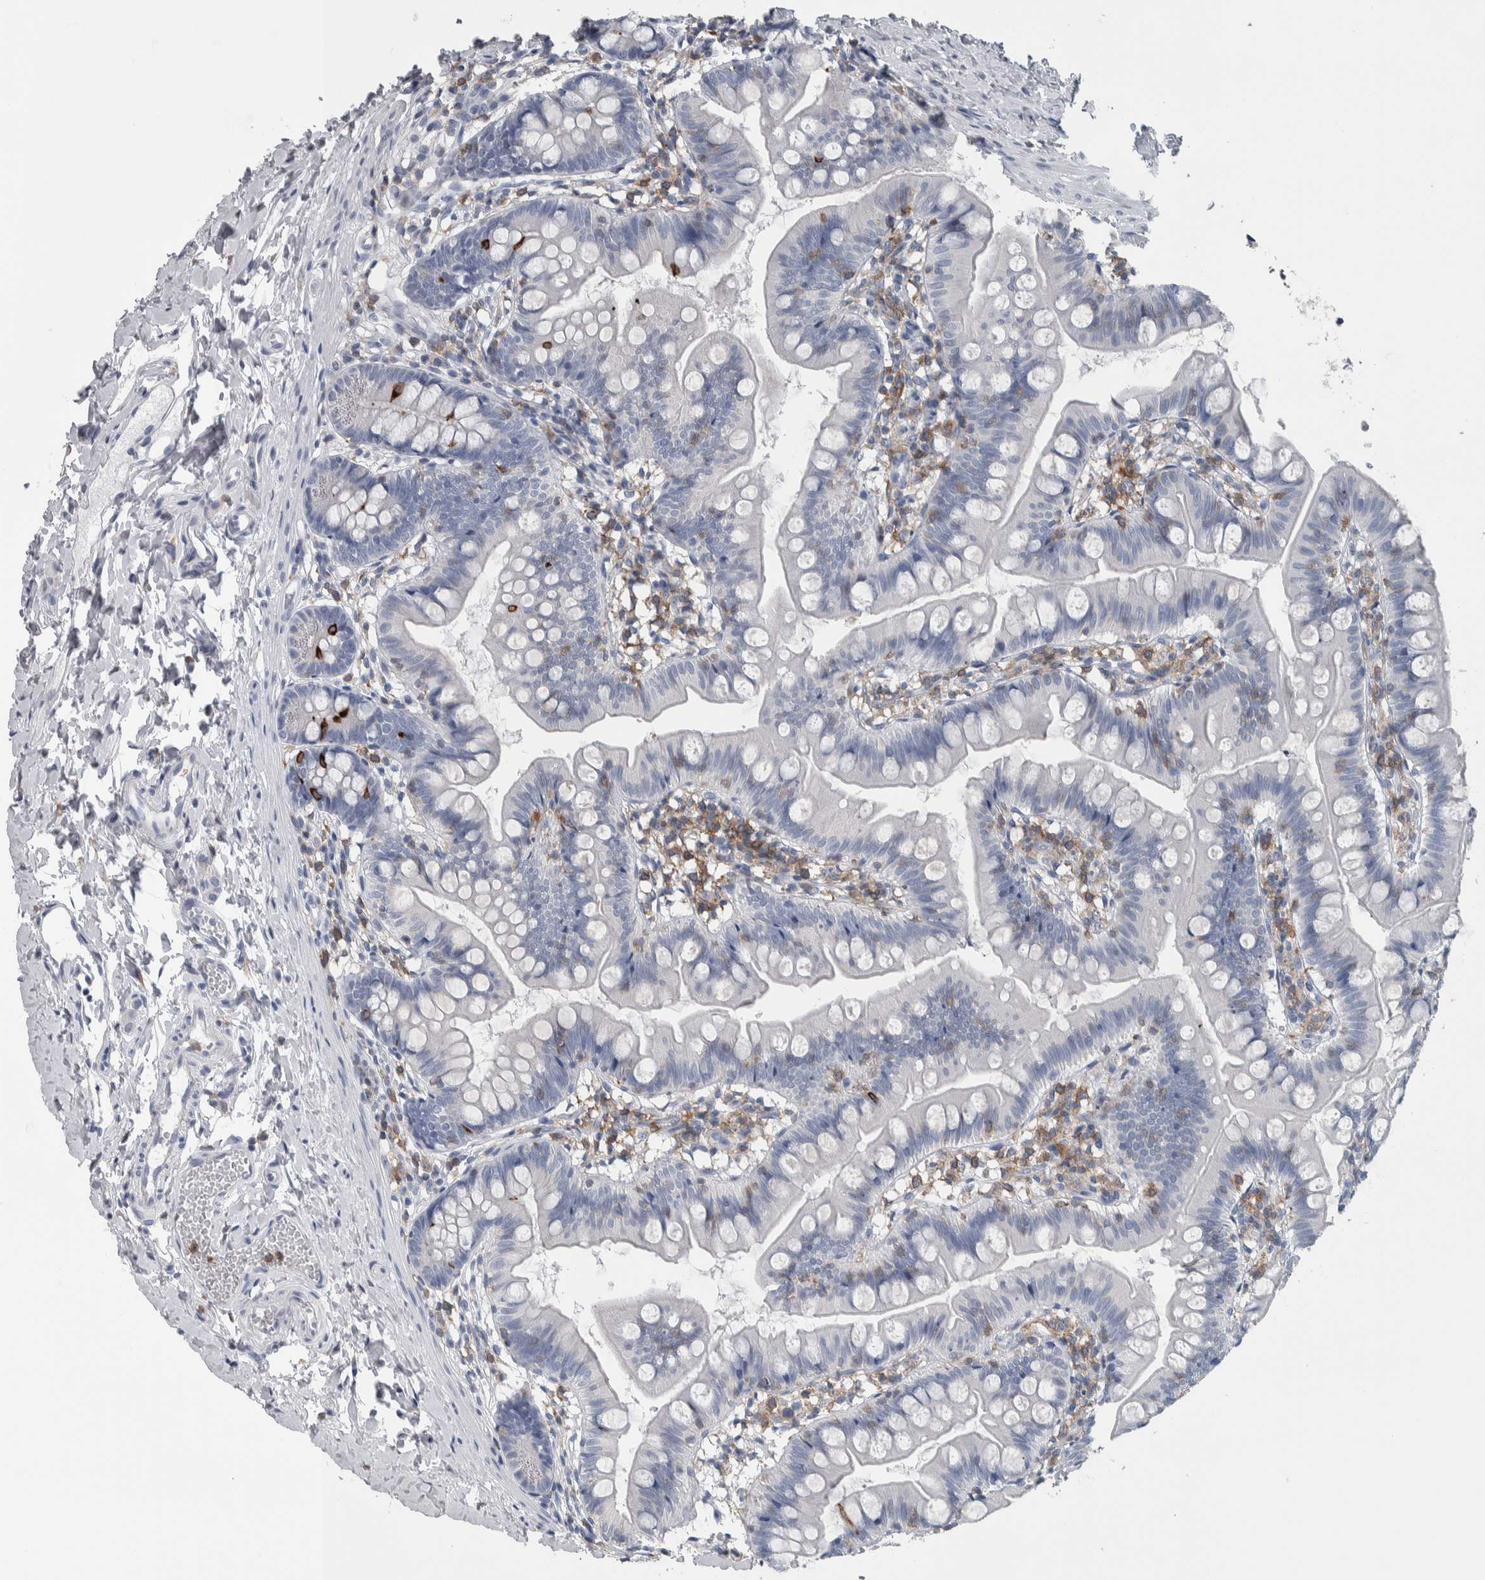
{"staining": {"intensity": "negative", "quantity": "none", "location": "none"}, "tissue": "small intestine", "cell_type": "Glandular cells", "image_type": "normal", "snomed": [{"axis": "morphology", "description": "Normal tissue, NOS"}, {"axis": "topography", "description": "Small intestine"}], "caption": "IHC of normal human small intestine demonstrates no staining in glandular cells.", "gene": "SKAP2", "patient": {"sex": "male", "age": 7}}